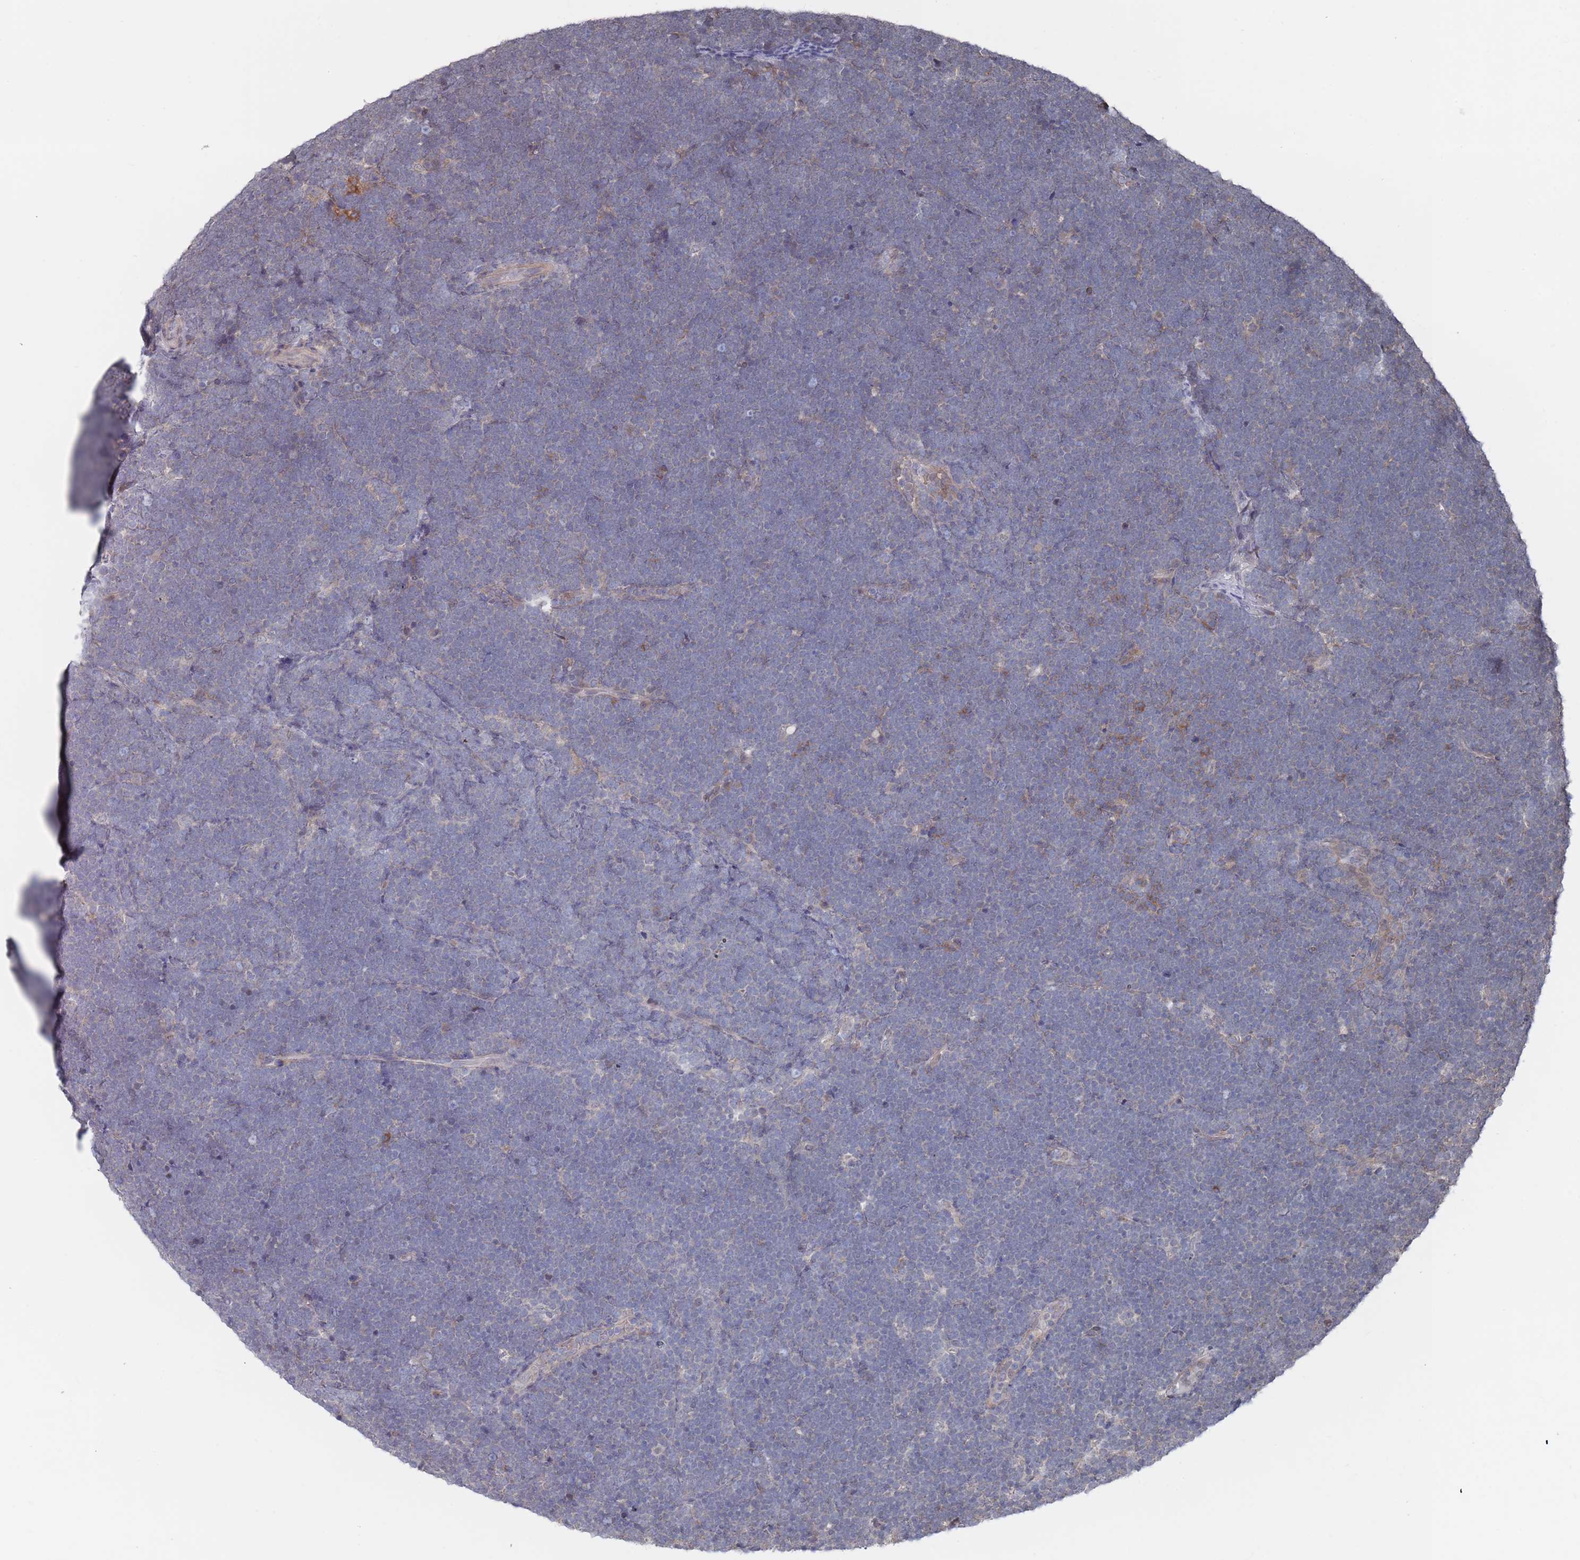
{"staining": {"intensity": "negative", "quantity": "none", "location": "none"}, "tissue": "lymphoma", "cell_type": "Tumor cells", "image_type": "cancer", "snomed": [{"axis": "morphology", "description": "Malignant lymphoma, non-Hodgkin's type, High grade"}, {"axis": "topography", "description": "Lymph node"}], "caption": "DAB (3,3'-diaminobenzidine) immunohistochemical staining of human lymphoma exhibits no significant expression in tumor cells. Brightfield microscopy of immunohistochemistry stained with DAB (3,3'-diaminobenzidine) (brown) and hematoxylin (blue), captured at high magnification.", "gene": "DGKD", "patient": {"sex": "male", "age": 13}}